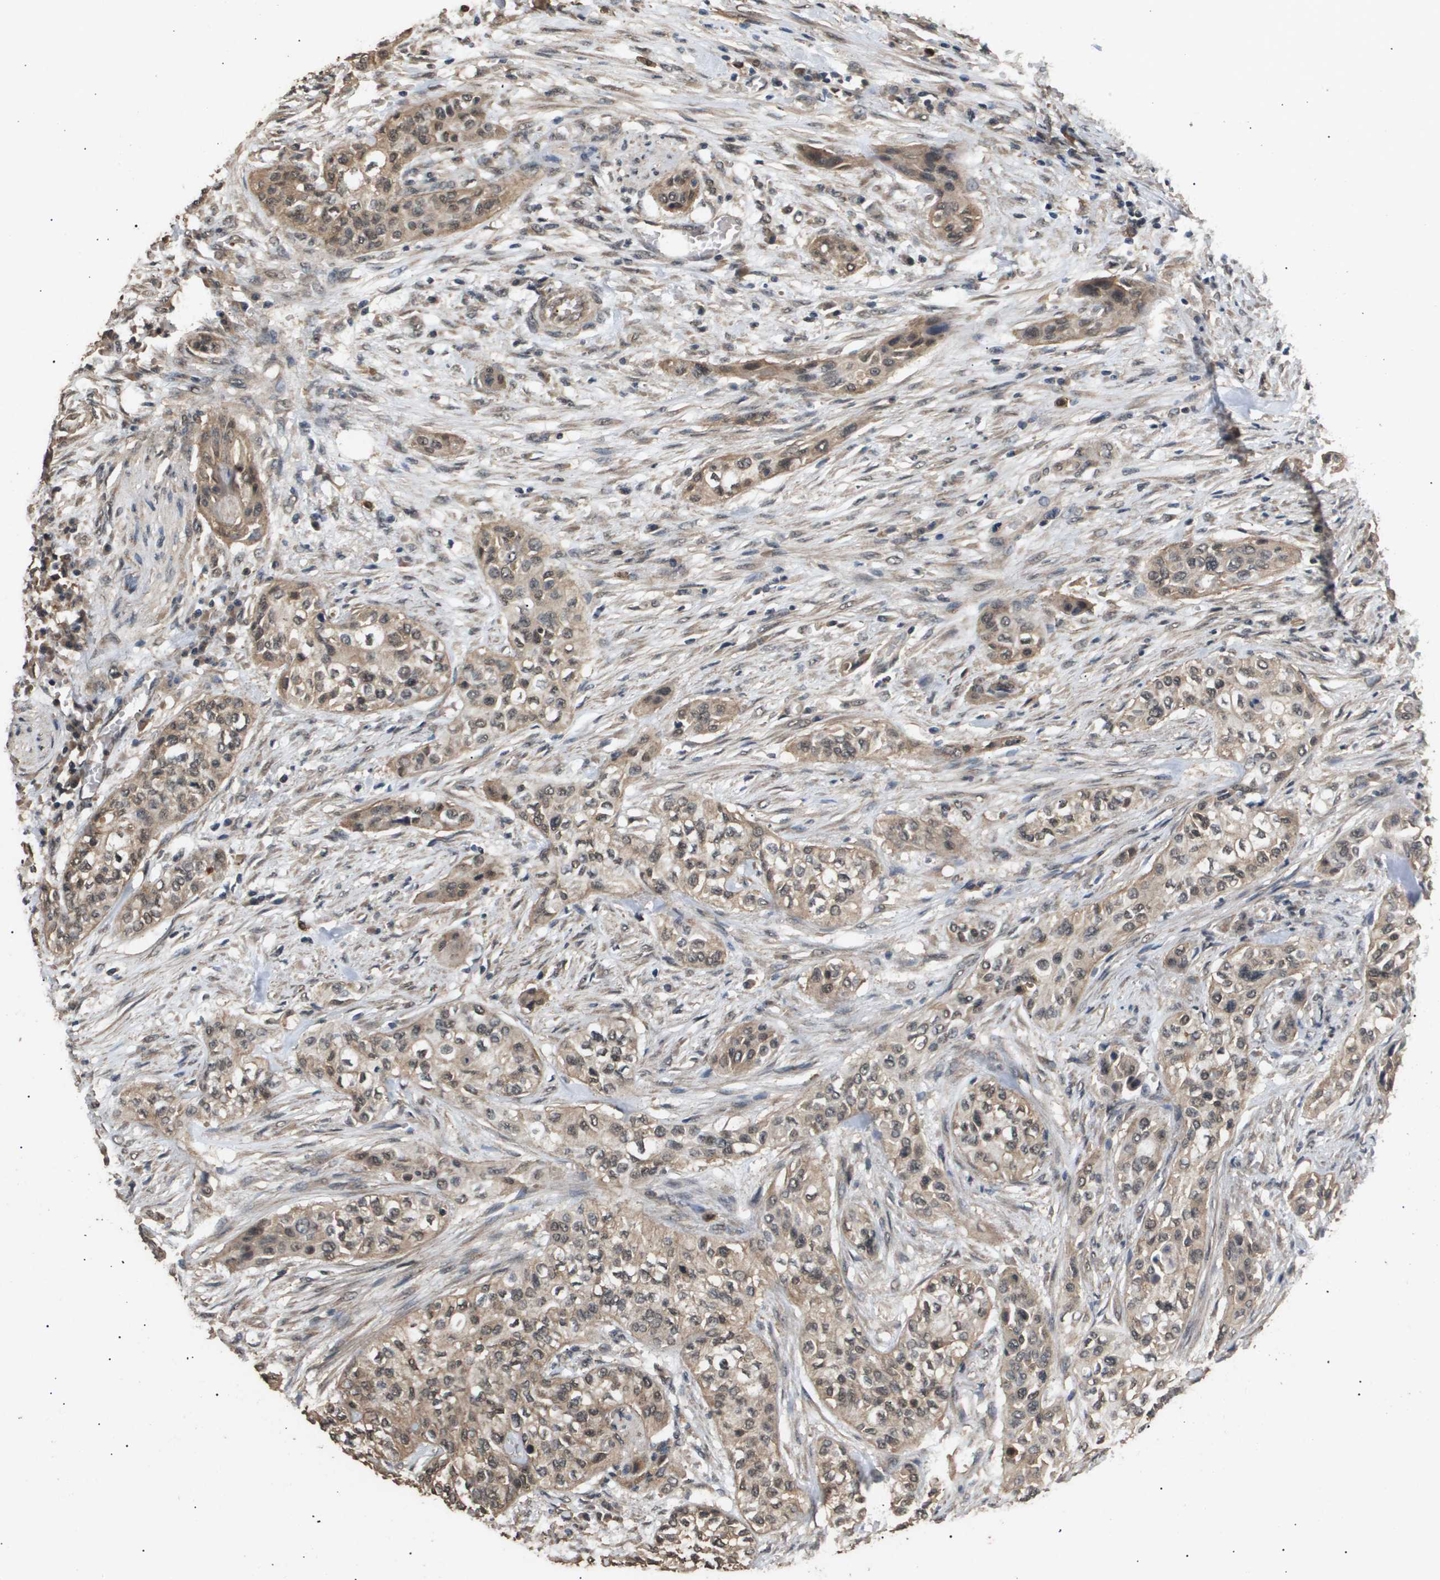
{"staining": {"intensity": "moderate", "quantity": ">75%", "location": "cytoplasmic/membranous,nuclear"}, "tissue": "urothelial cancer", "cell_type": "Tumor cells", "image_type": "cancer", "snomed": [{"axis": "morphology", "description": "Urothelial carcinoma, High grade"}, {"axis": "topography", "description": "Urinary bladder"}], "caption": "This micrograph displays immunohistochemistry (IHC) staining of human urothelial cancer, with medium moderate cytoplasmic/membranous and nuclear staining in approximately >75% of tumor cells.", "gene": "ING1", "patient": {"sex": "male", "age": 74}}